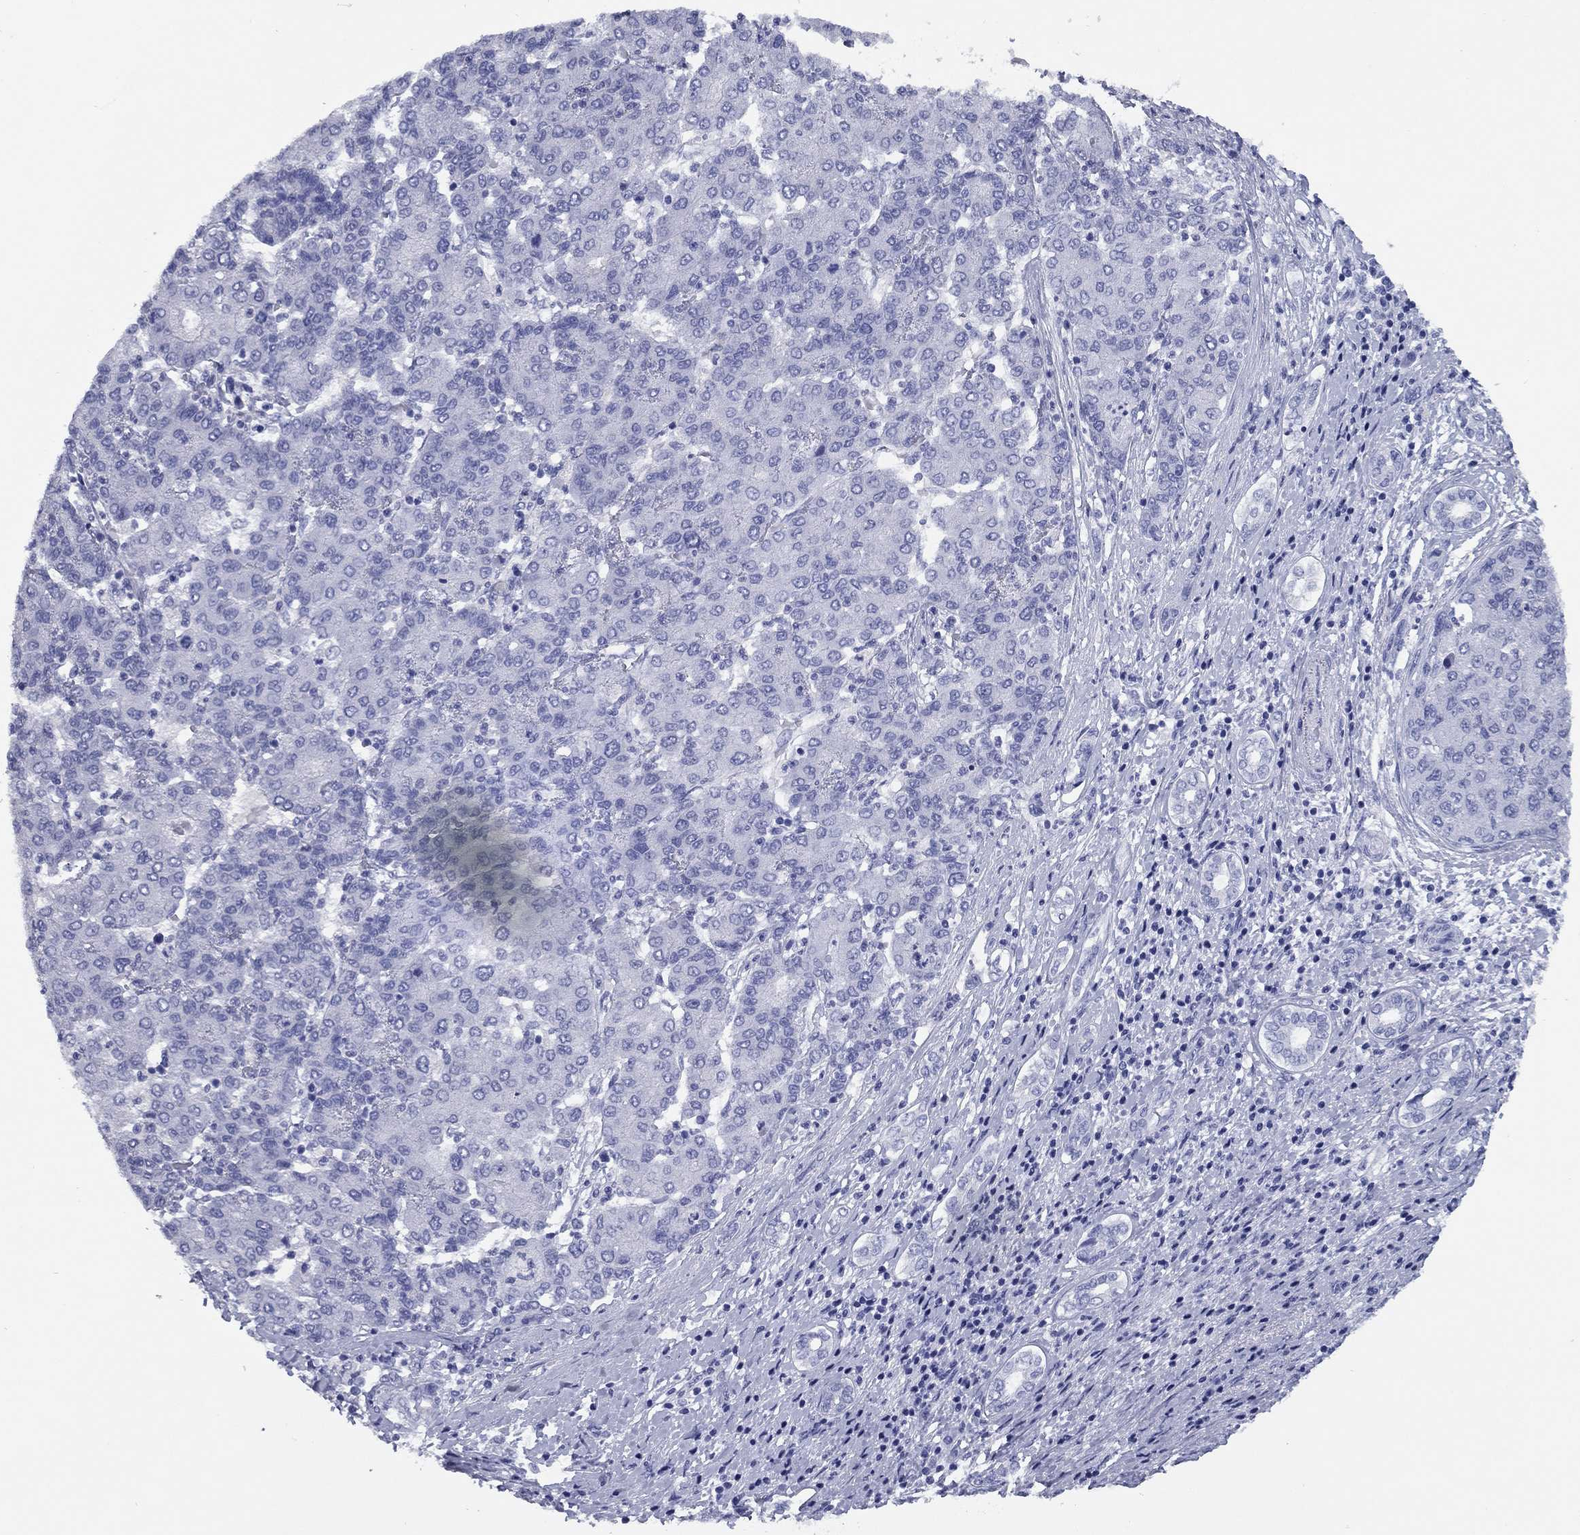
{"staining": {"intensity": "negative", "quantity": "none", "location": "none"}, "tissue": "liver cancer", "cell_type": "Tumor cells", "image_type": "cancer", "snomed": [{"axis": "morphology", "description": "Carcinoma, Hepatocellular, NOS"}, {"axis": "topography", "description": "Liver"}], "caption": "The micrograph displays no significant expression in tumor cells of liver cancer (hepatocellular carcinoma).", "gene": "NPPA", "patient": {"sex": "male", "age": 65}}